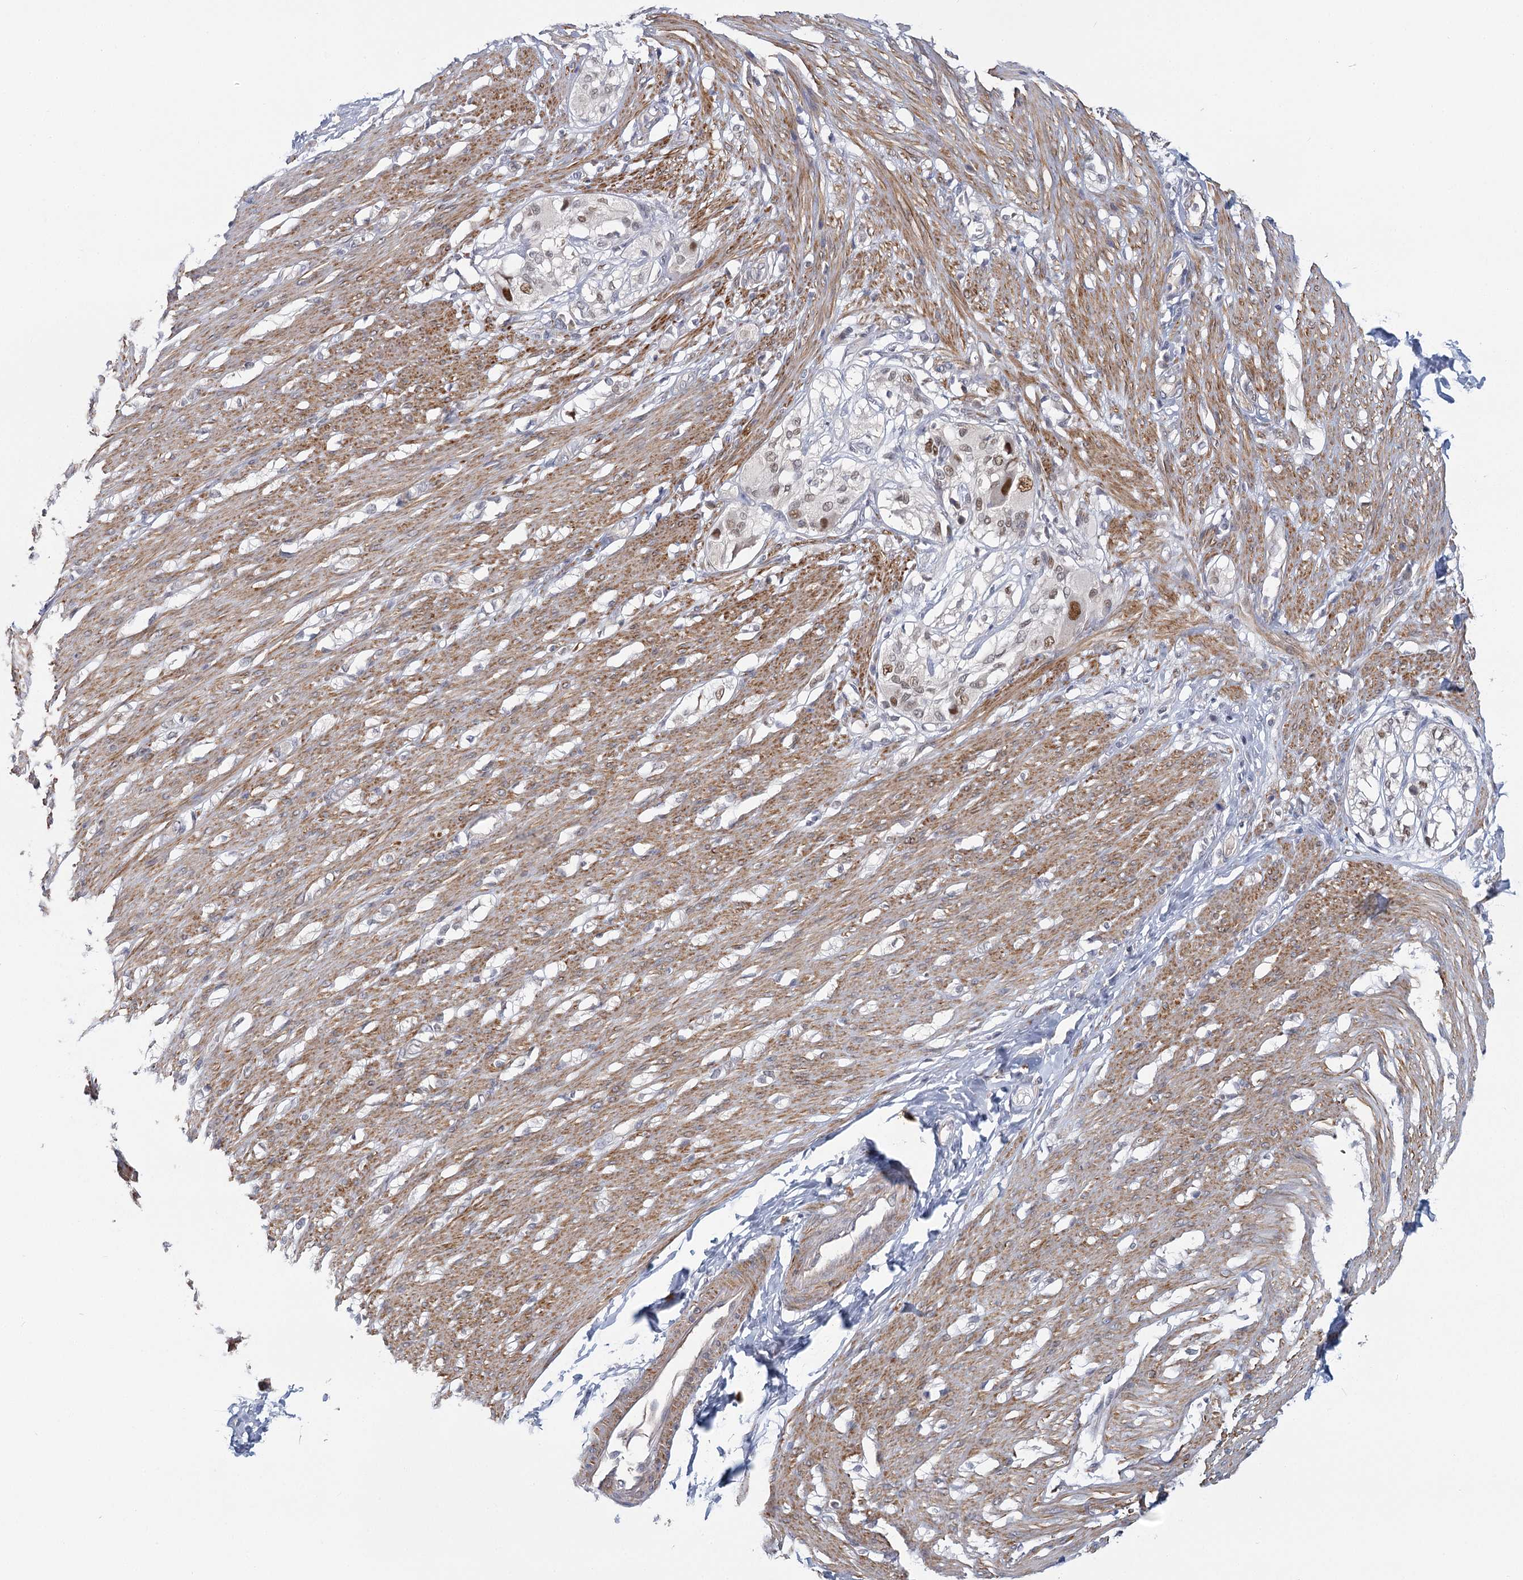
{"staining": {"intensity": "moderate", "quantity": ">75%", "location": "cytoplasmic/membranous"}, "tissue": "smooth muscle", "cell_type": "Smooth muscle cells", "image_type": "normal", "snomed": [{"axis": "morphology", "description": "Normal tissue, NOS"}, {"axis": "morphology", "description": "Adenocarcinoma, NOS"}, {"axis": "topography", "description": "Colon"}, {"axis": "topography", "description": "Peripheral nerve tissue"}], "caption": "This image exhibits benign smooth muscle stained with IHC to label a protein in brown. The cytoplasmic/membranous of smooth muscle cells show moderate positivity for the protein. Nuclei are counter-stained blue.", "gene": "USP11", "patient": {"sex": "male", "age": 14}}